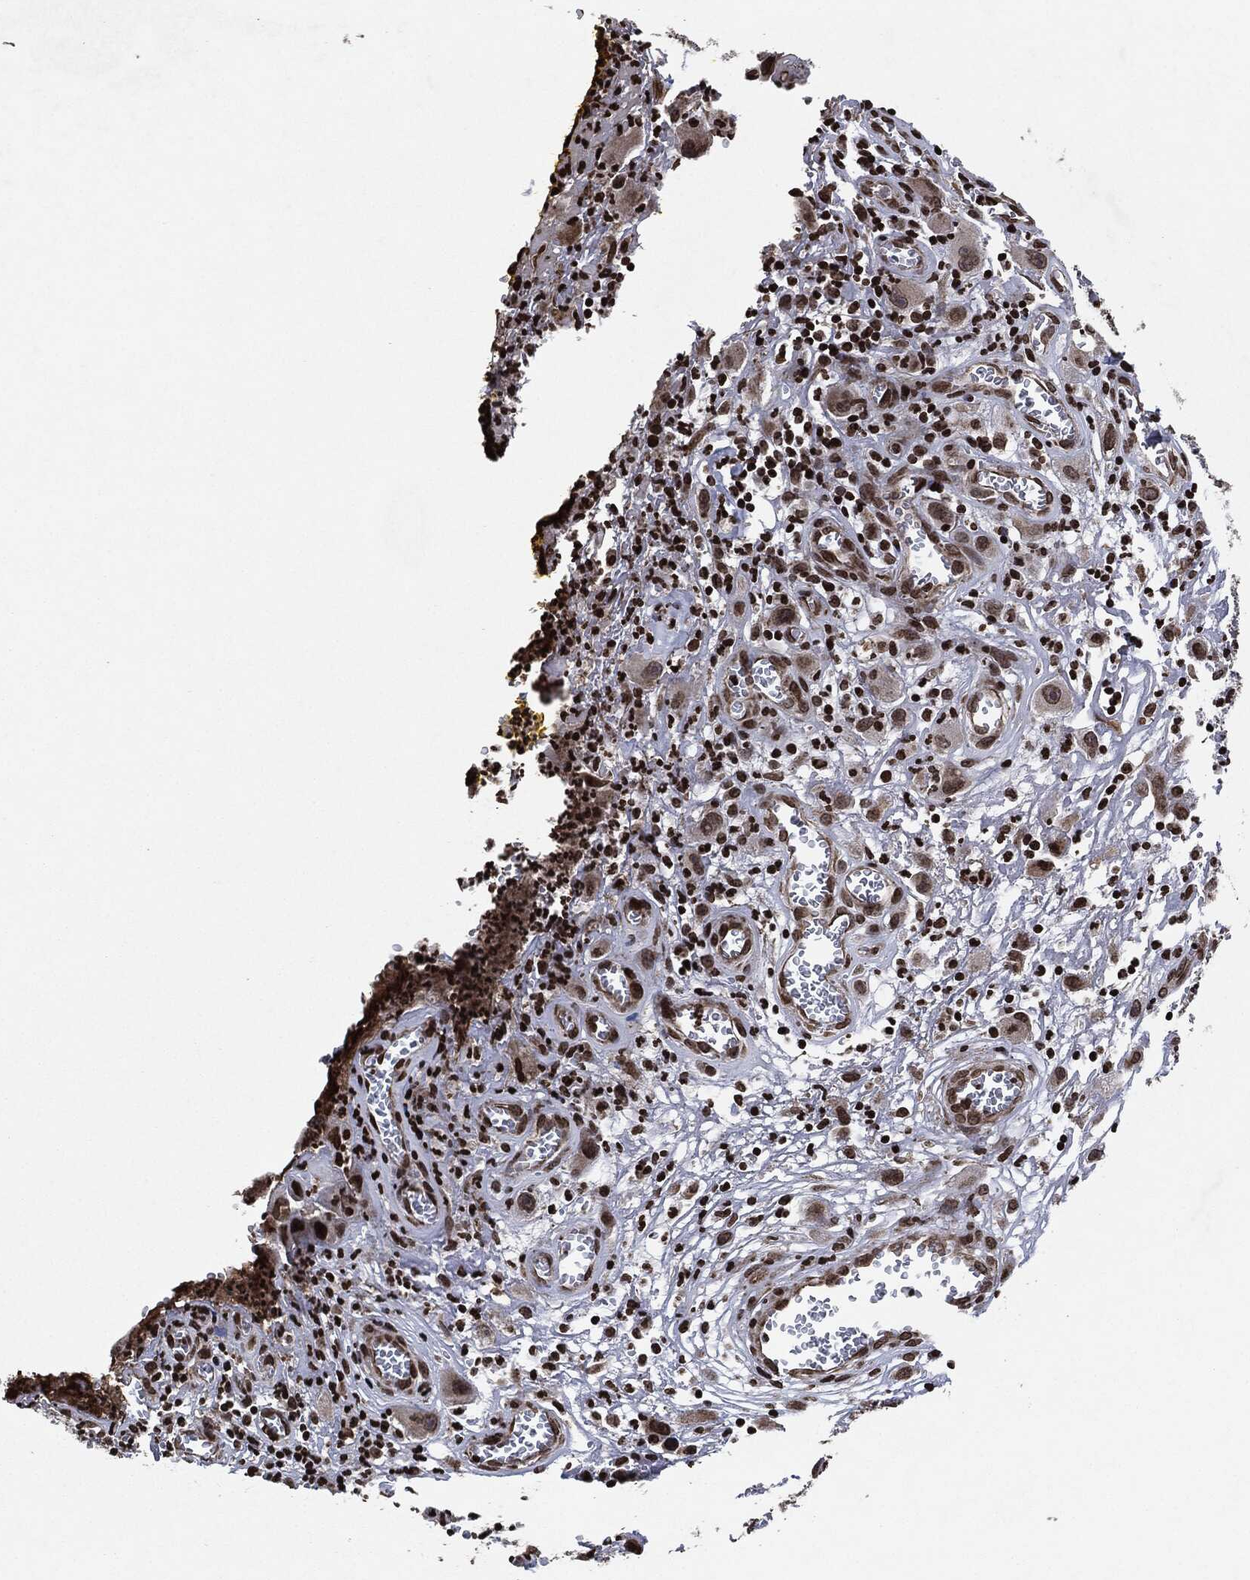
{"staining": {"intensity": "moderate", "quantity": "<25%", "location": "nuclear"}, "tissue": "head and neck cancer", "cell_type": "Tumor cells", "image_type": "cancer", "snomed": [{"axis": "morphology", "description": "Squamous cell carcinoma, NOS"}, {"axis": "morphology", "description": "Squamous cell carcinoma, metastatic, NOS"}, {"axis": "topography", "description": "Oral tissue"}, {"axis": "topography", "description": "Head-Neck"}], "caption": "Squamous cell carcinoma (head and neck) stained for a protein shows moderate nuclear positivity in tumor cells. The protein is stained brown, and the nuclei are stained in blue (DAB (3,3'-diaminobenzidine) IHC with brightfield microscopy, high magnification).", "gene": "JUN", "patient": {"sex": "female", "age": 85}}